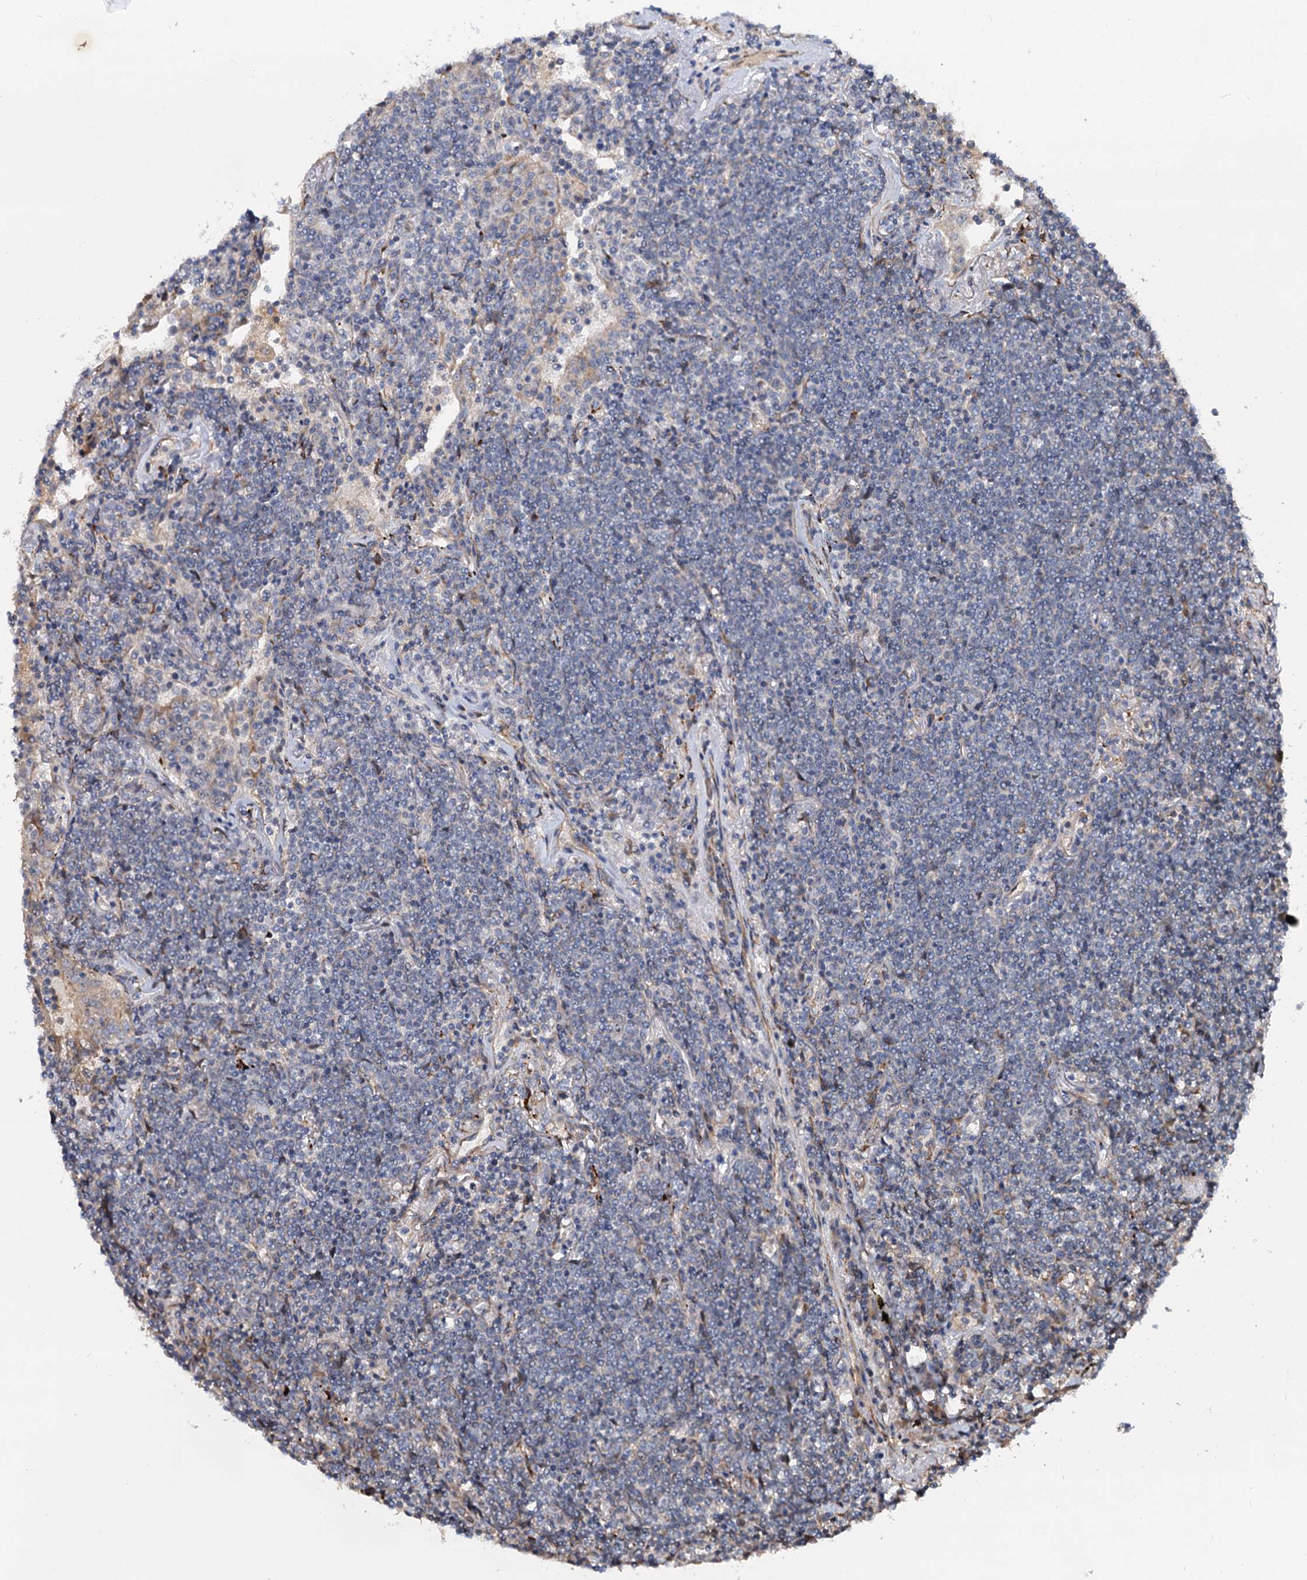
{"staining": {"intensity": "negative", "quantity": "none", "location": "none"}, "tissue": "lymphoma", "cell_type": "Tumor cells", "image_type": "cancer", "snomed": [{"axis": "morphology", "description": "Malignant lymphoma, non-Hodgkin's type, Low grade"}, {"axis": "topography", "description": "Lung"}], "caption": "The micrograph reveals no staining of tumor cells in lymphoma.", "gene": "PTDSS2", "patient": {"sex": "female", "age": 71}}